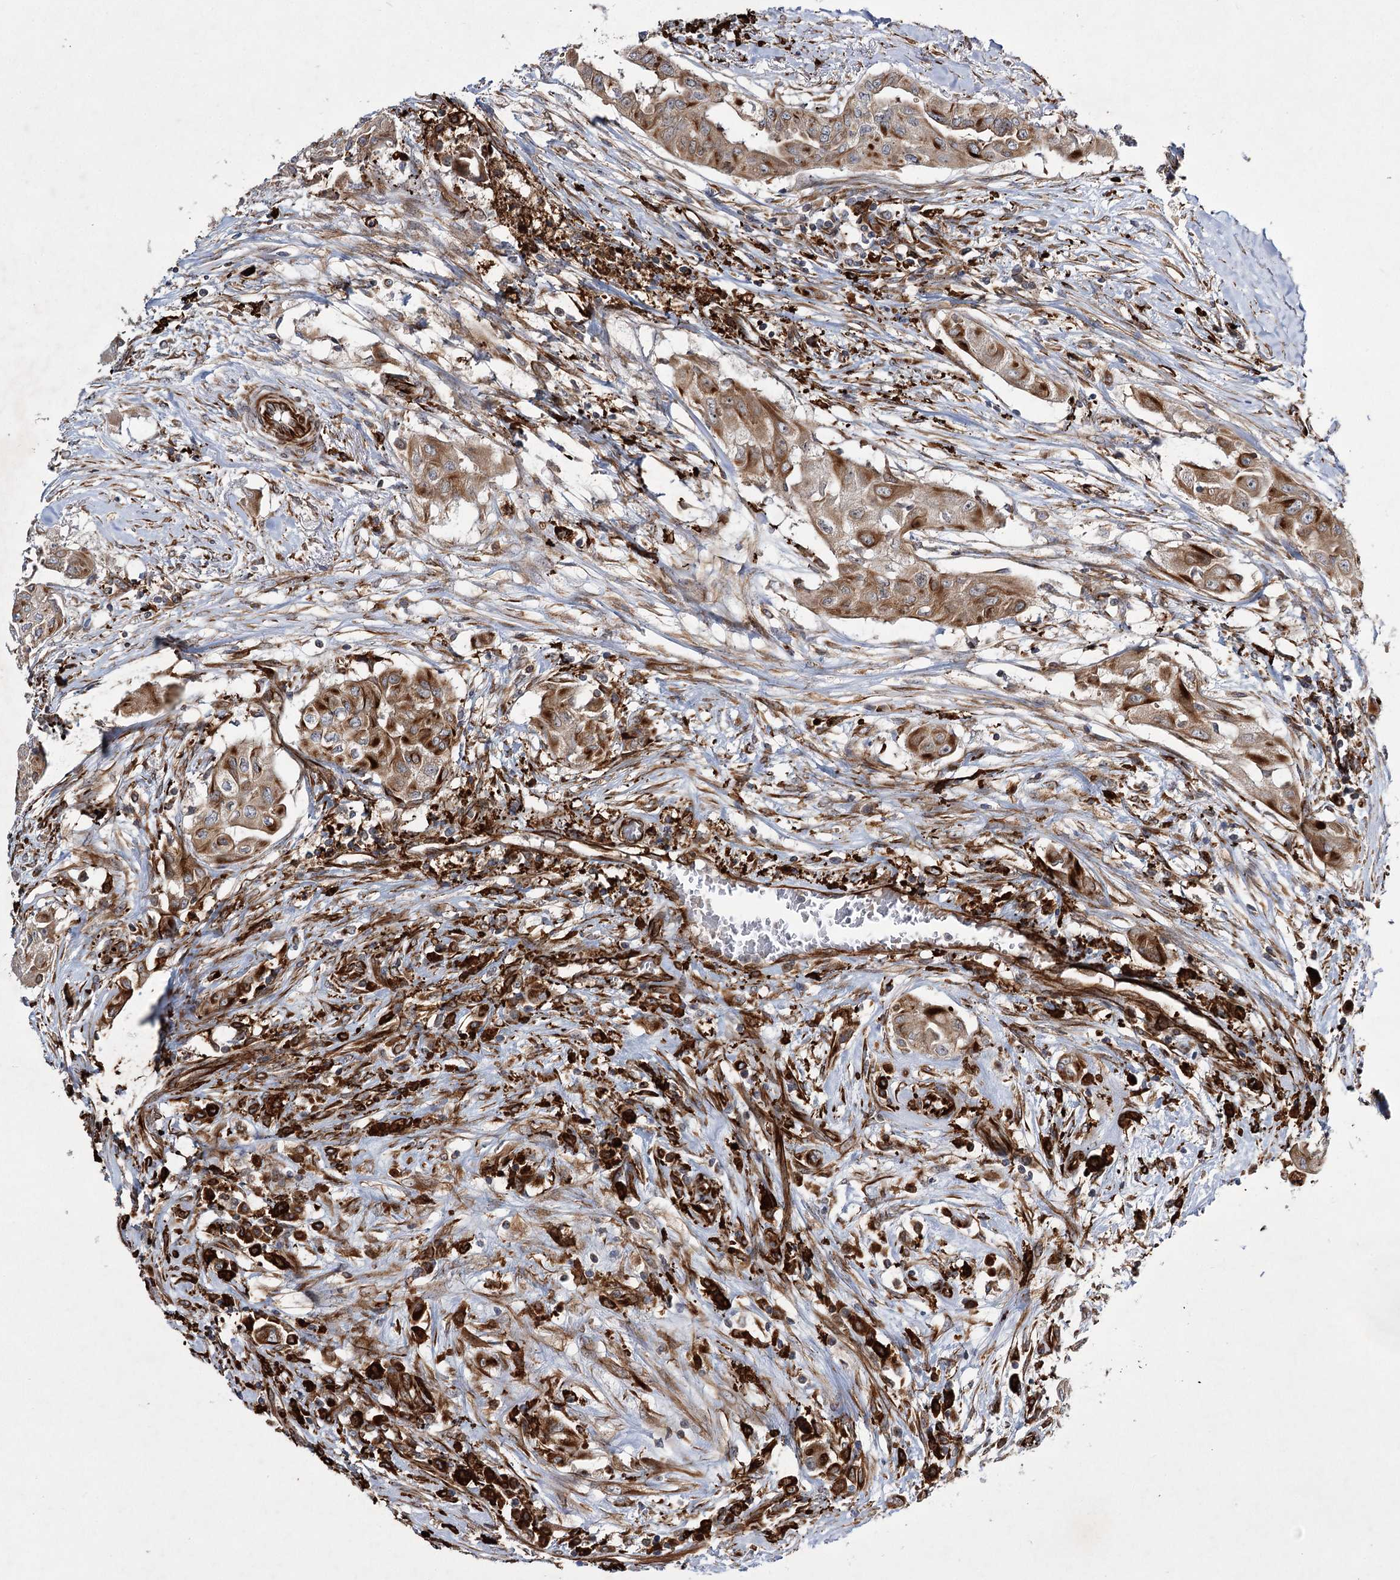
{"staining": {"intensity": "moderate", "quantity": ">75%", "location": "cytoplasmic/membranous"}, "tissue": "thyroid cancer", "cell_type": "Tumor cells", "image_type": "cancer", "snomed": [{"axis": "morphology", "description": "Papillary adenocarcinoma, NOS"}, {"axis": "topography", "description": "Thyroid gland"}], "caption": "Immunohistochemical staining of human thyroid cancer displays medium levels of moderate cytoplasmic/membranous protein expression in about >75% of tumor cells.", "gene": "DPEP2", "patient": {"sex": "female", "age": 59}}